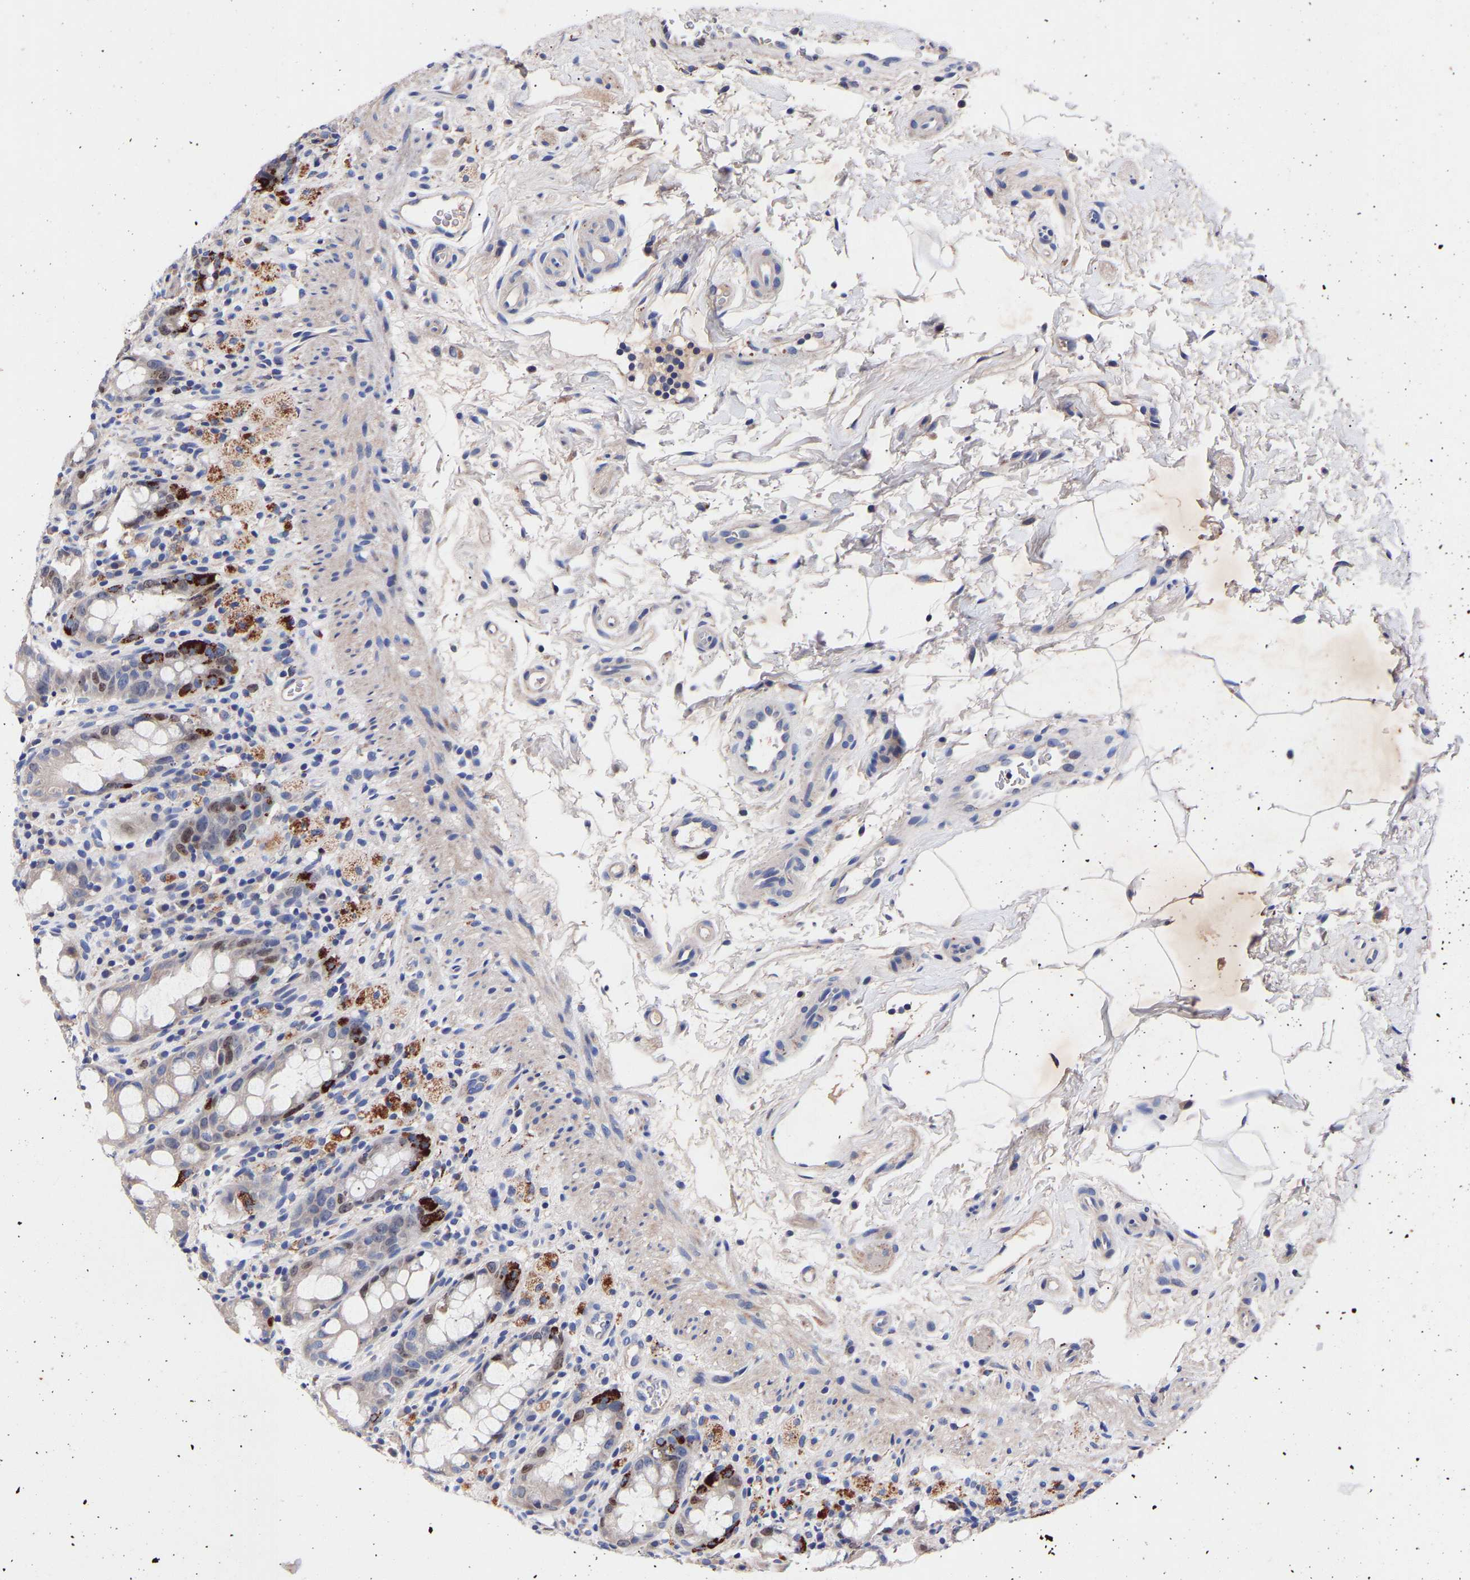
{"staining": {"intensity": "strong", "quantity": "<25%", "location": "cytoplasmic/membranous"}, "tissue": "rectum", "cell_type": "Glandular cells", "image_type": "normal", "snomed": [{"axis": "morphology", "description": "Normal tissue, NOS"}, {"axis": "topography", "description": "Rectum"}], "caption": "Benign rectum reveals strong cytoplasmic/membranous expression in approximately <25% of glandular cells Nuclei are stained in blue..", "gene": "SEM1", "patient": {"sex": "male", "age": 44}}